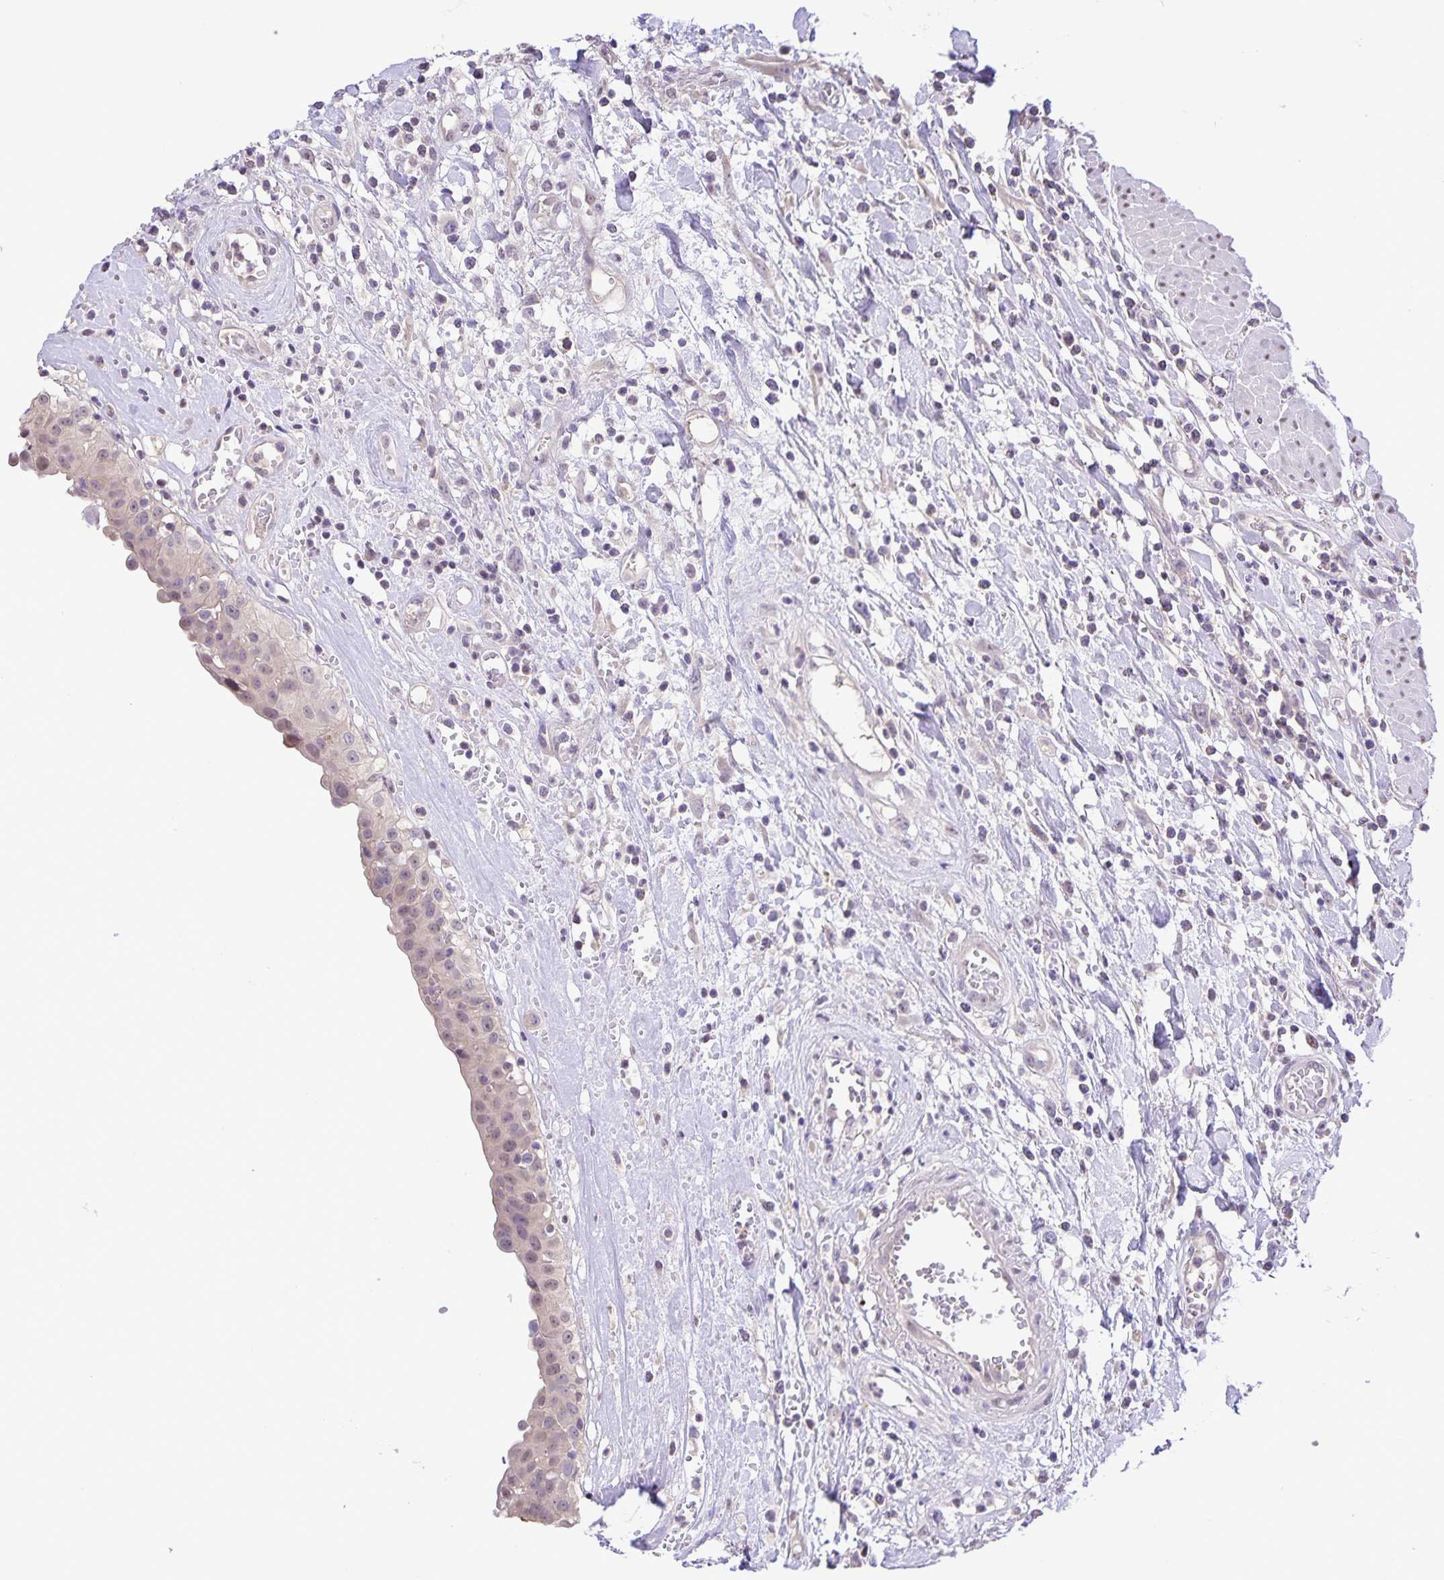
{"staining": {"intensity": "weak", "quantity": "25%-75%", "location": "nuclear"}, "tissue": "urinary bladder", "cell_type": "Urothelial cells", "image_type": "normal", "snomed": [{"axis": "morphology", "description": "Normal tissue, NOS"}, {"axis": "topography", "description": "Urinary bladder"}], "caption": "Approximately 25%-75% of urothelial cells in normal urinary bladder display weak nuclear protein expression as visualized by brown immunohistochemical staining.", "gene": "ONECUT2", "patient": {"sex": "male", "age": 64}}